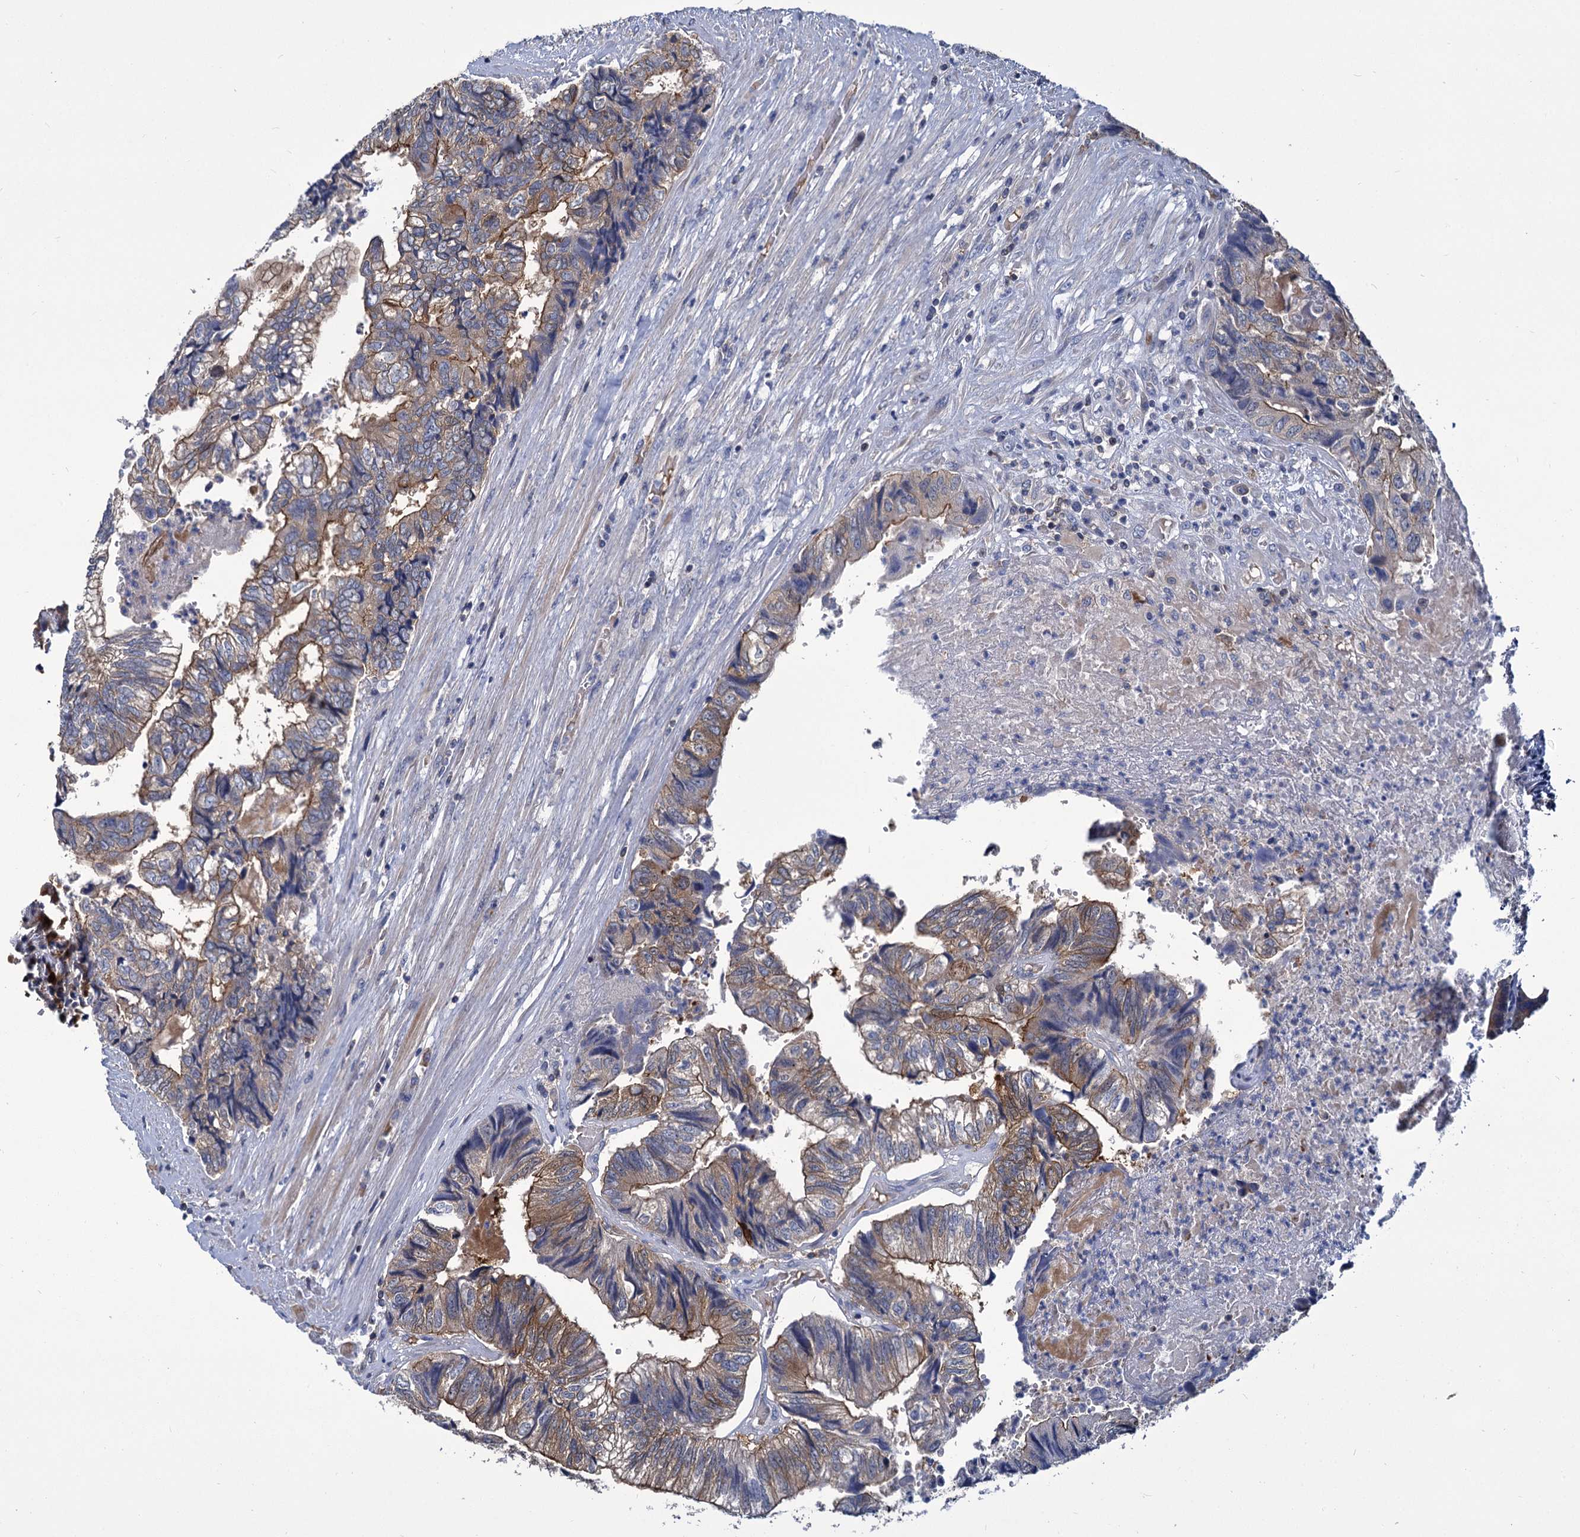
{"staining": {"intensity": "moderate", "quantity": "25%-75%", "location": "cytoplasmic/membranous"}, "tissue": "colorectal cancer", "cell_type": "Tumor cells", "image_type": "cancer", "snomed": [{"axis": "morphology", "description": "Adenocarcinoma, NOS"}, {"axis": "topography", "description": "Colon"}], "caption": "This micrograph exhibits IHC staining of colorectal cancer, with medium moderate cytoplasmic/membranous expression in about 25%-75% of tumor cells.", "gene": "GCLC", "patient": {"sex": "female", "age": 67}}